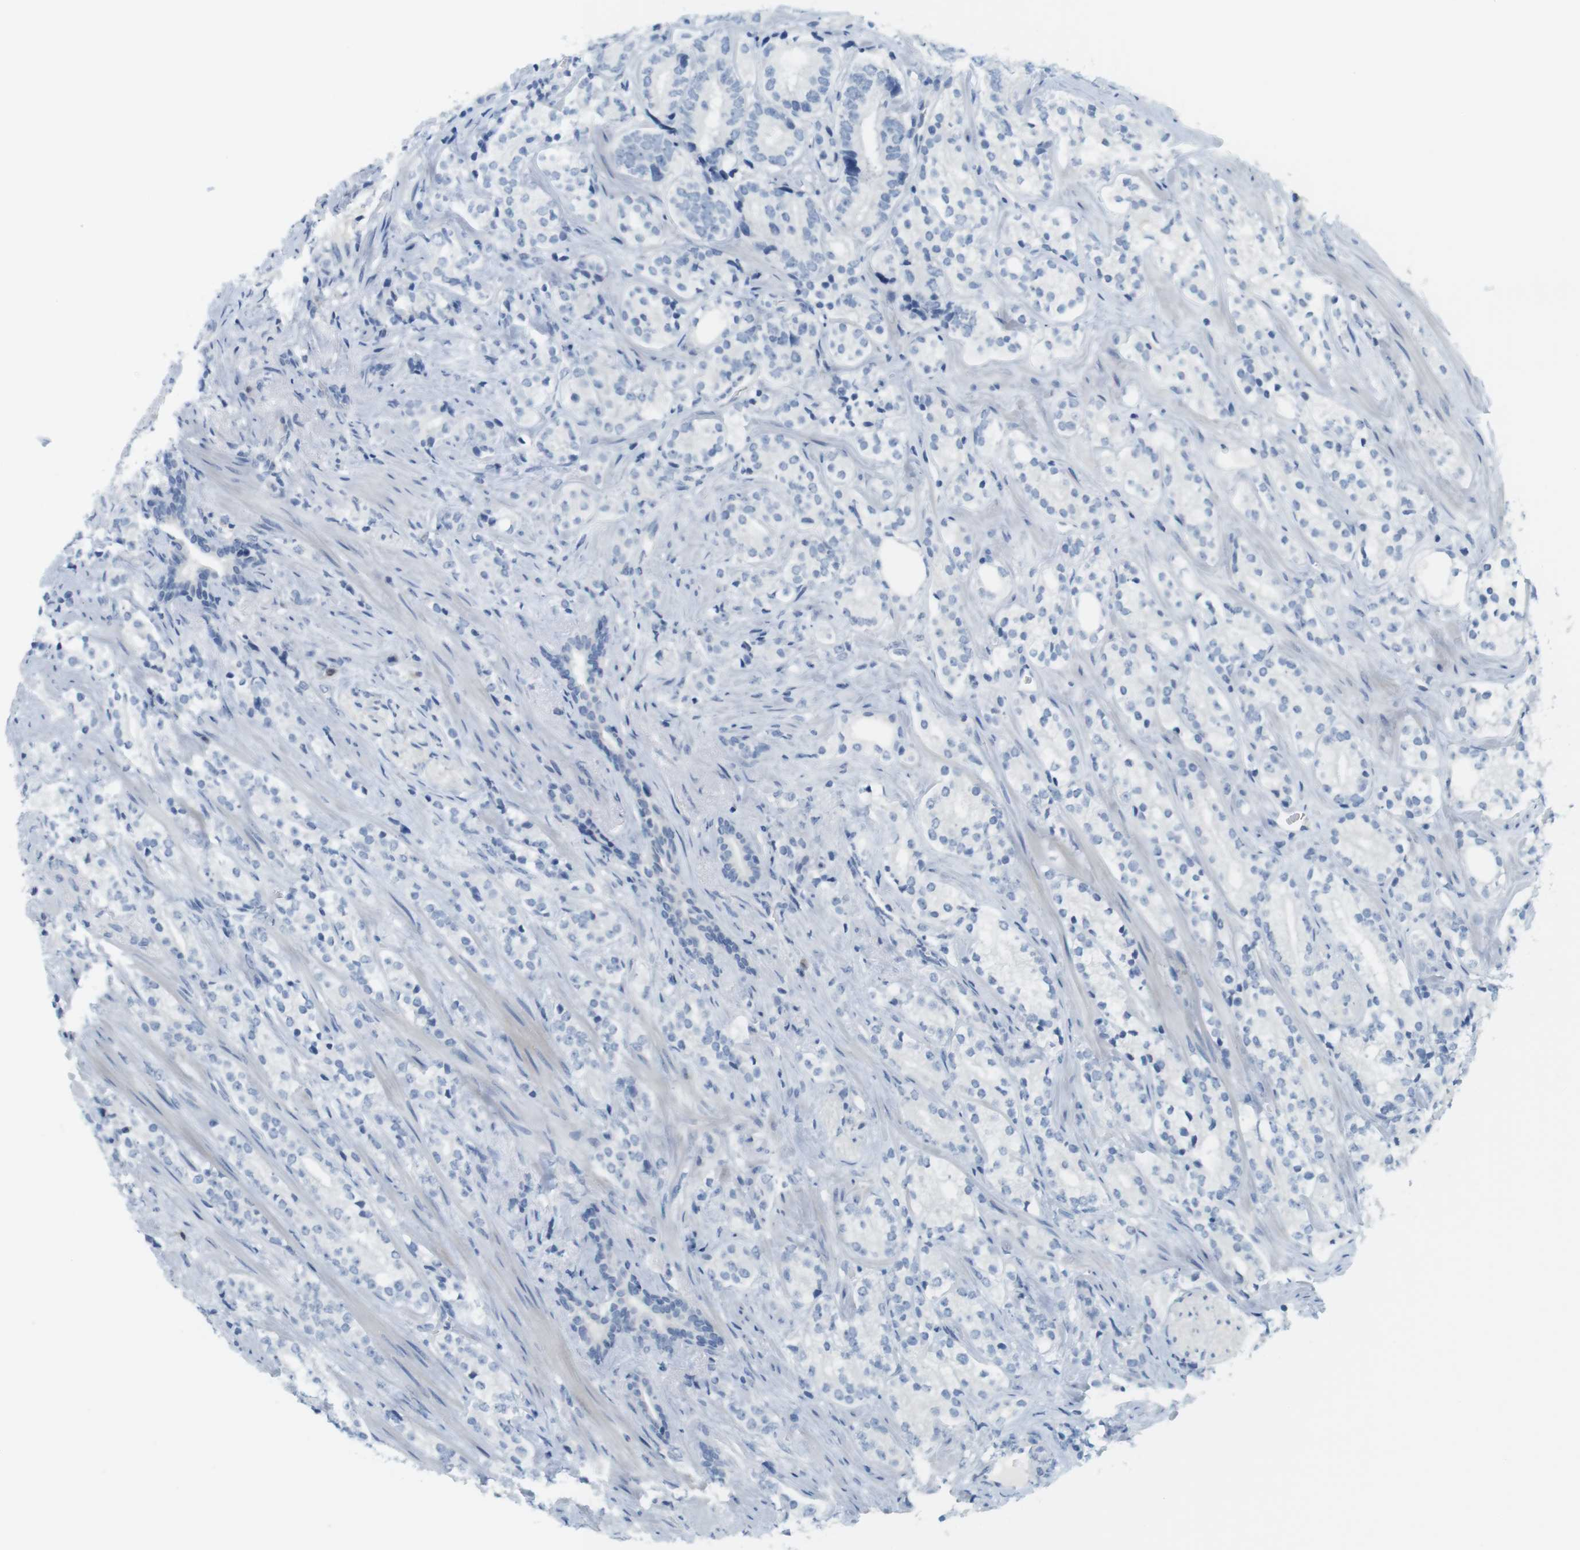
{"staining": {"intensity": "negative", "quantity": "none", "location": "none"}, "tissue": "prostate cancer", "cell_type": "Tumor cells", "image_type": "cancer", "snomed": [{"axis": "morphology", "description": "Adenocarcinoma, High grade"}, {"axis": "topography", "description": "Prostate"}], "caption": "High power microscopy histopathology image of an immunohistochemistry (IHC) photomicrograph of prostate cancer, revealing no significant positivity in tumor cells.", "gene": "CREB3L2", "patient": {"sex": "male", "age": 71}}